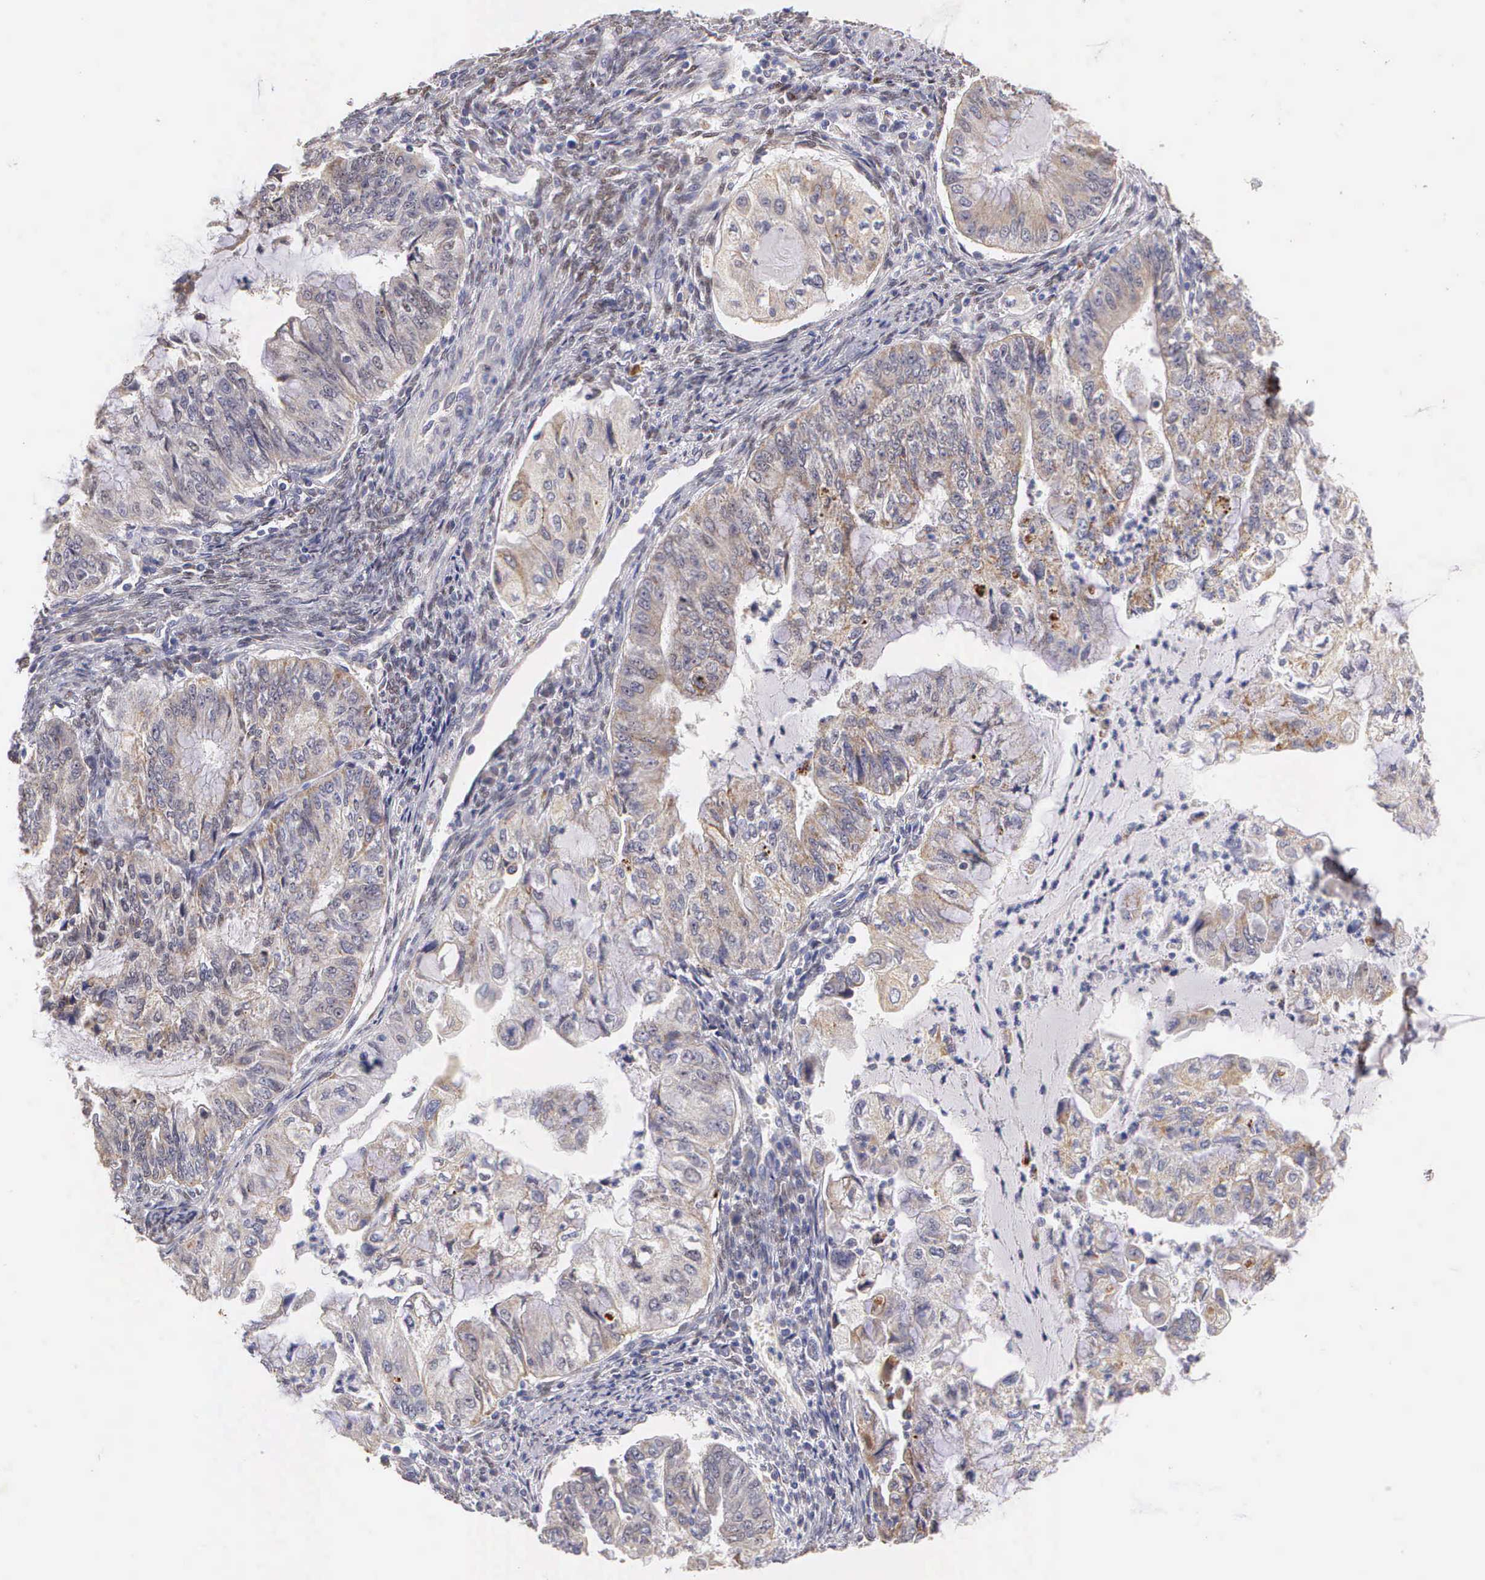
{"staining": {"intensity": "weak", "quantity": "25%-75%", "location": "cytoplasmic/membranous"}, "tissue": "endometrial cancer", "cell_type": "Tumor cells", "image_type": "cancer", "snomed": [{"axis": "morphology", "description": "Adenocarcinoma, NOS"}, {"axis": "topography", "description": "Endometrium"}], "caption": "This histopathology image demonstrates endometrial cancer stained with immunohistochemistry to label a protein in brown. The cytoplasmic/membranous of tumor cells show weak positivity for the protein. Nuclei are counter-stained blue.", "gene": "ESR1", "patient": {"sex": "female", "age": 75}}